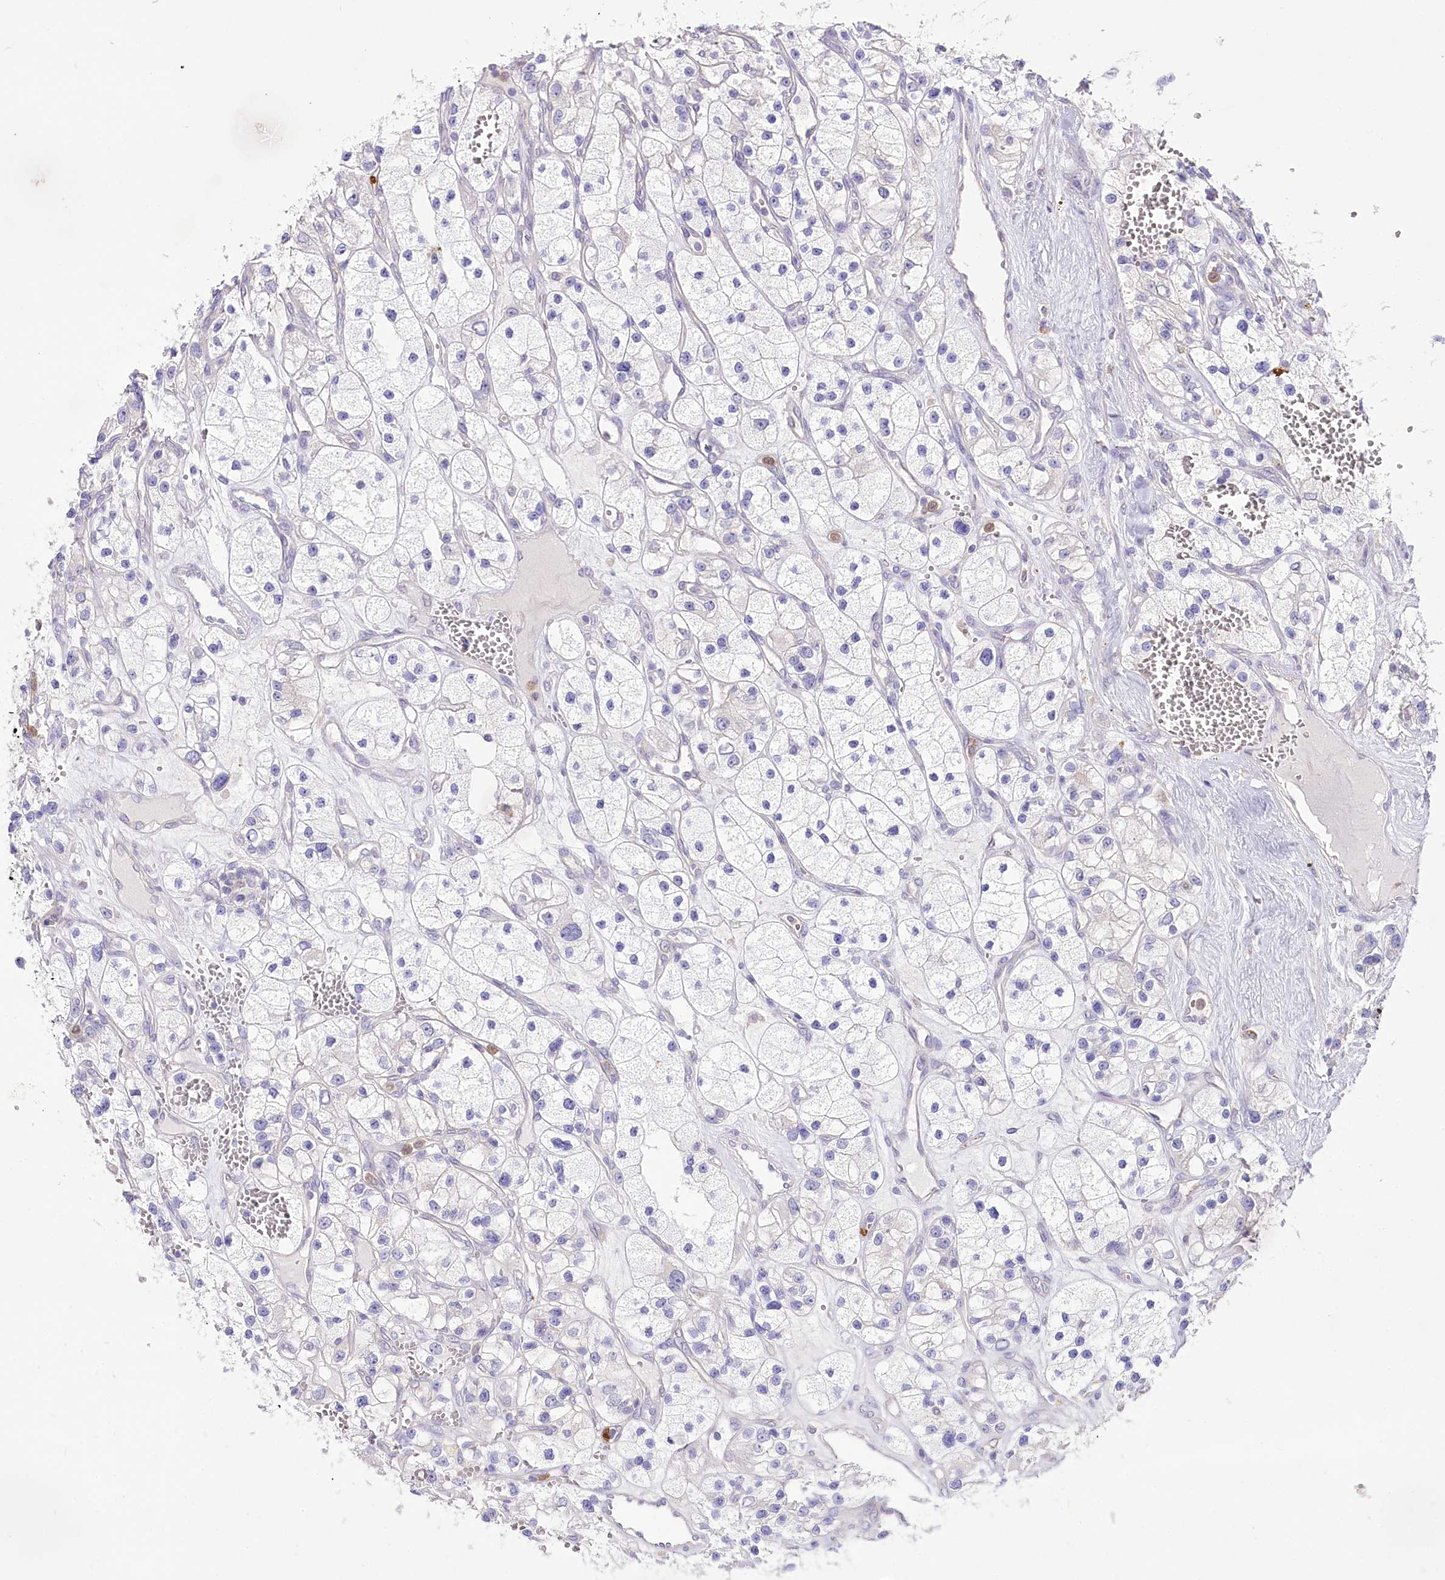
{"staining": {"intensity": "negative", "quantity": "none", "location": "none"}, "tissue": "renal cancer", "cell_type": "Tumor cells", "image_type": "cancer", "snomed": [{"axis": "morphology", "description": "Adenocarcinoma, NOS"}, {"axis": "topography", "description": "Kidney"}], "caption": "Adenocarcinoma (renal) stained for a protein using immunohistochemistry (IHC) displays no positivity tumor cells.", "gene": "DPYD", "patient": {"sex": "female", "age": 57}}